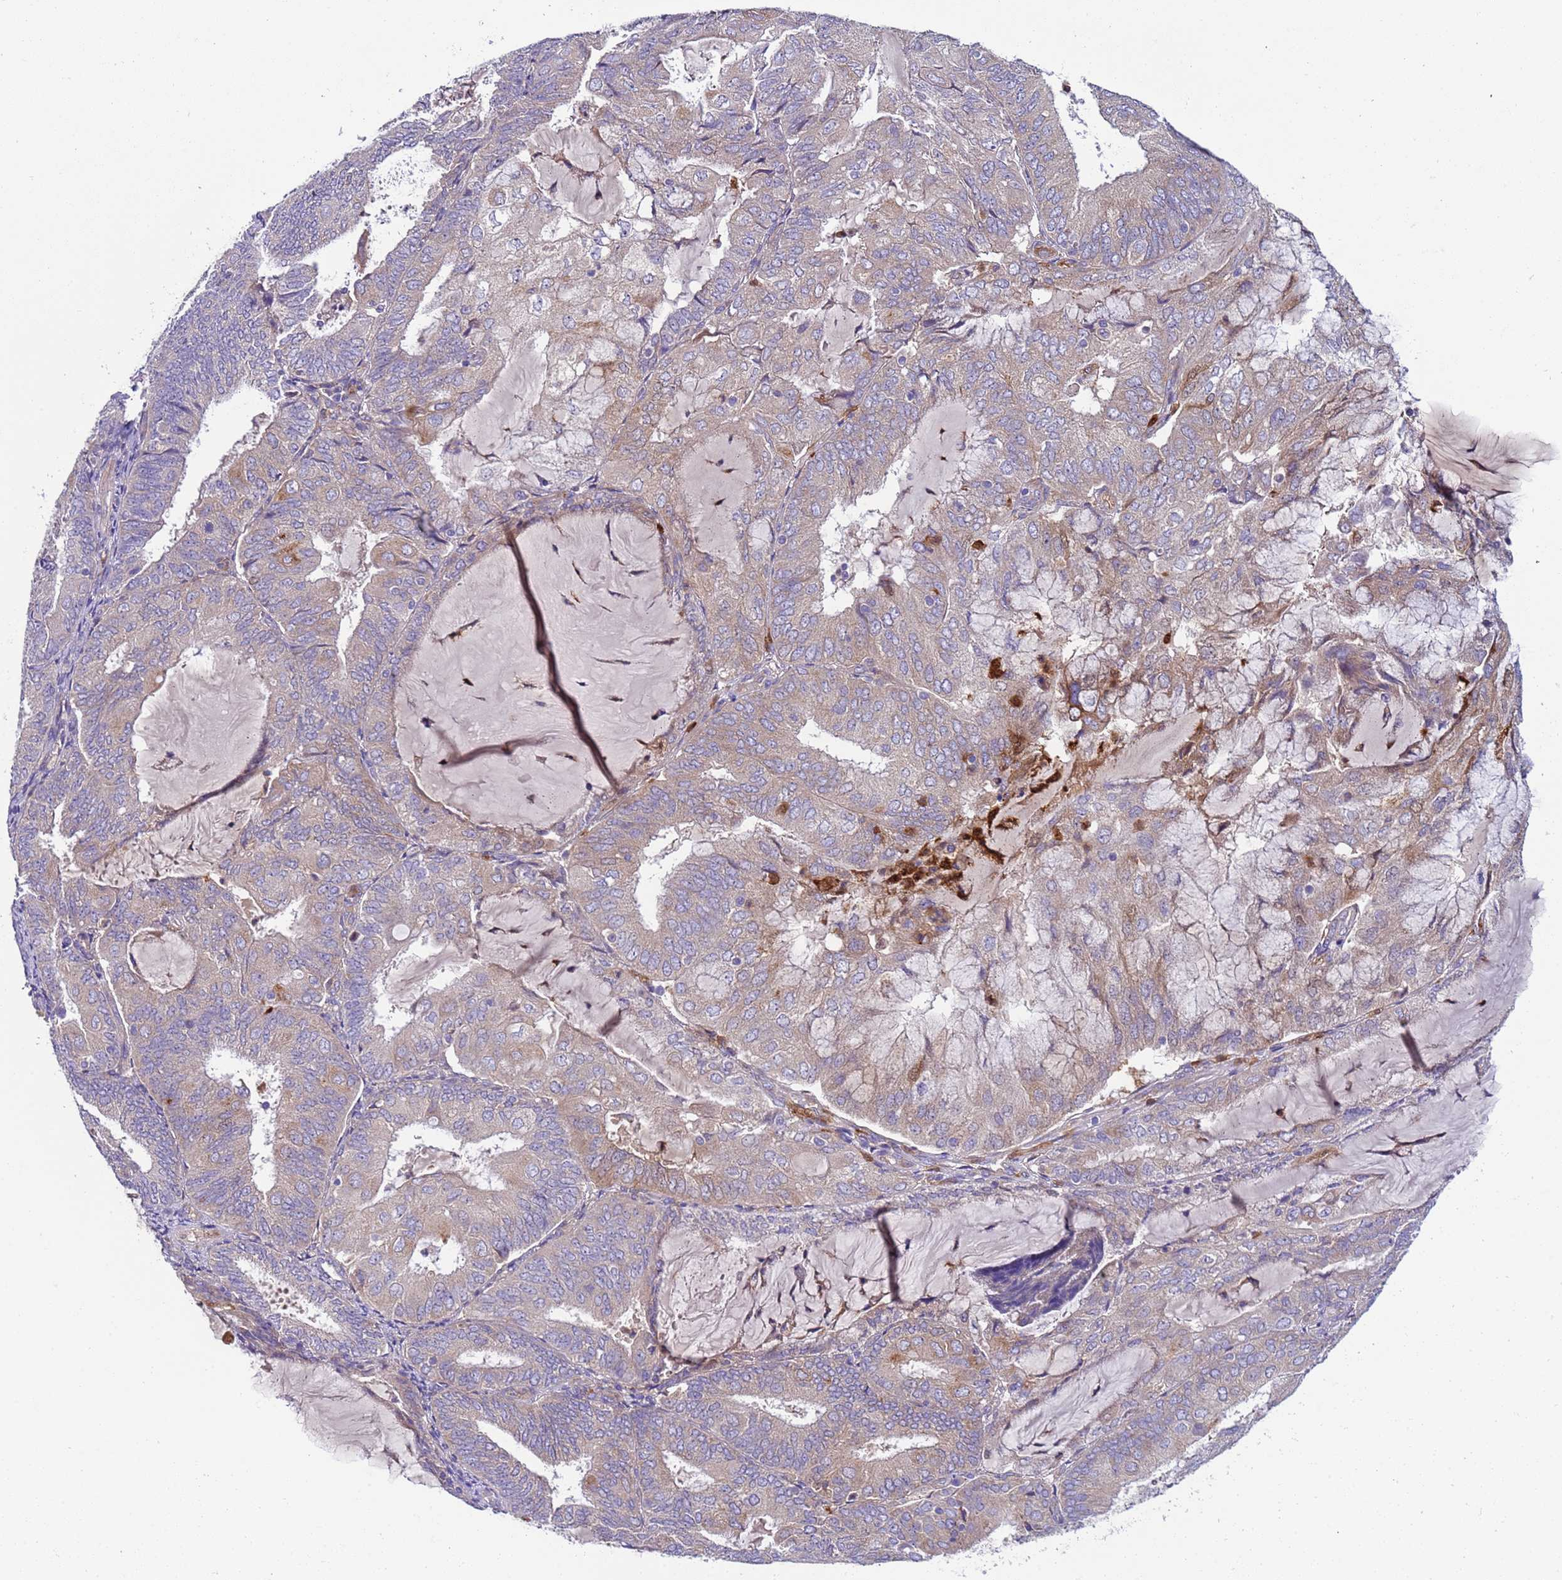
{"staining": {"intensity": "negative", "quantity": "none", "location": "none"}, "tissue": "endometrial cancer", "cell_type": "Tumor cells", "image_type": "cancer", "snomed": [{"axis": "morphology", "description": "Adenocarcinoma, NOS"}, {"axis": "topography", "description": "Endometrium"}], "caption": "Adenocarcinoma (endometrial) was stained to show a protein in brown. There is no significant staining in tumor cells. (DAB (3,3'-diaminobenzidine) IHC, high magnification).", "gene": "PAQR7", "patient": {"sex": "female", "age": 81}}